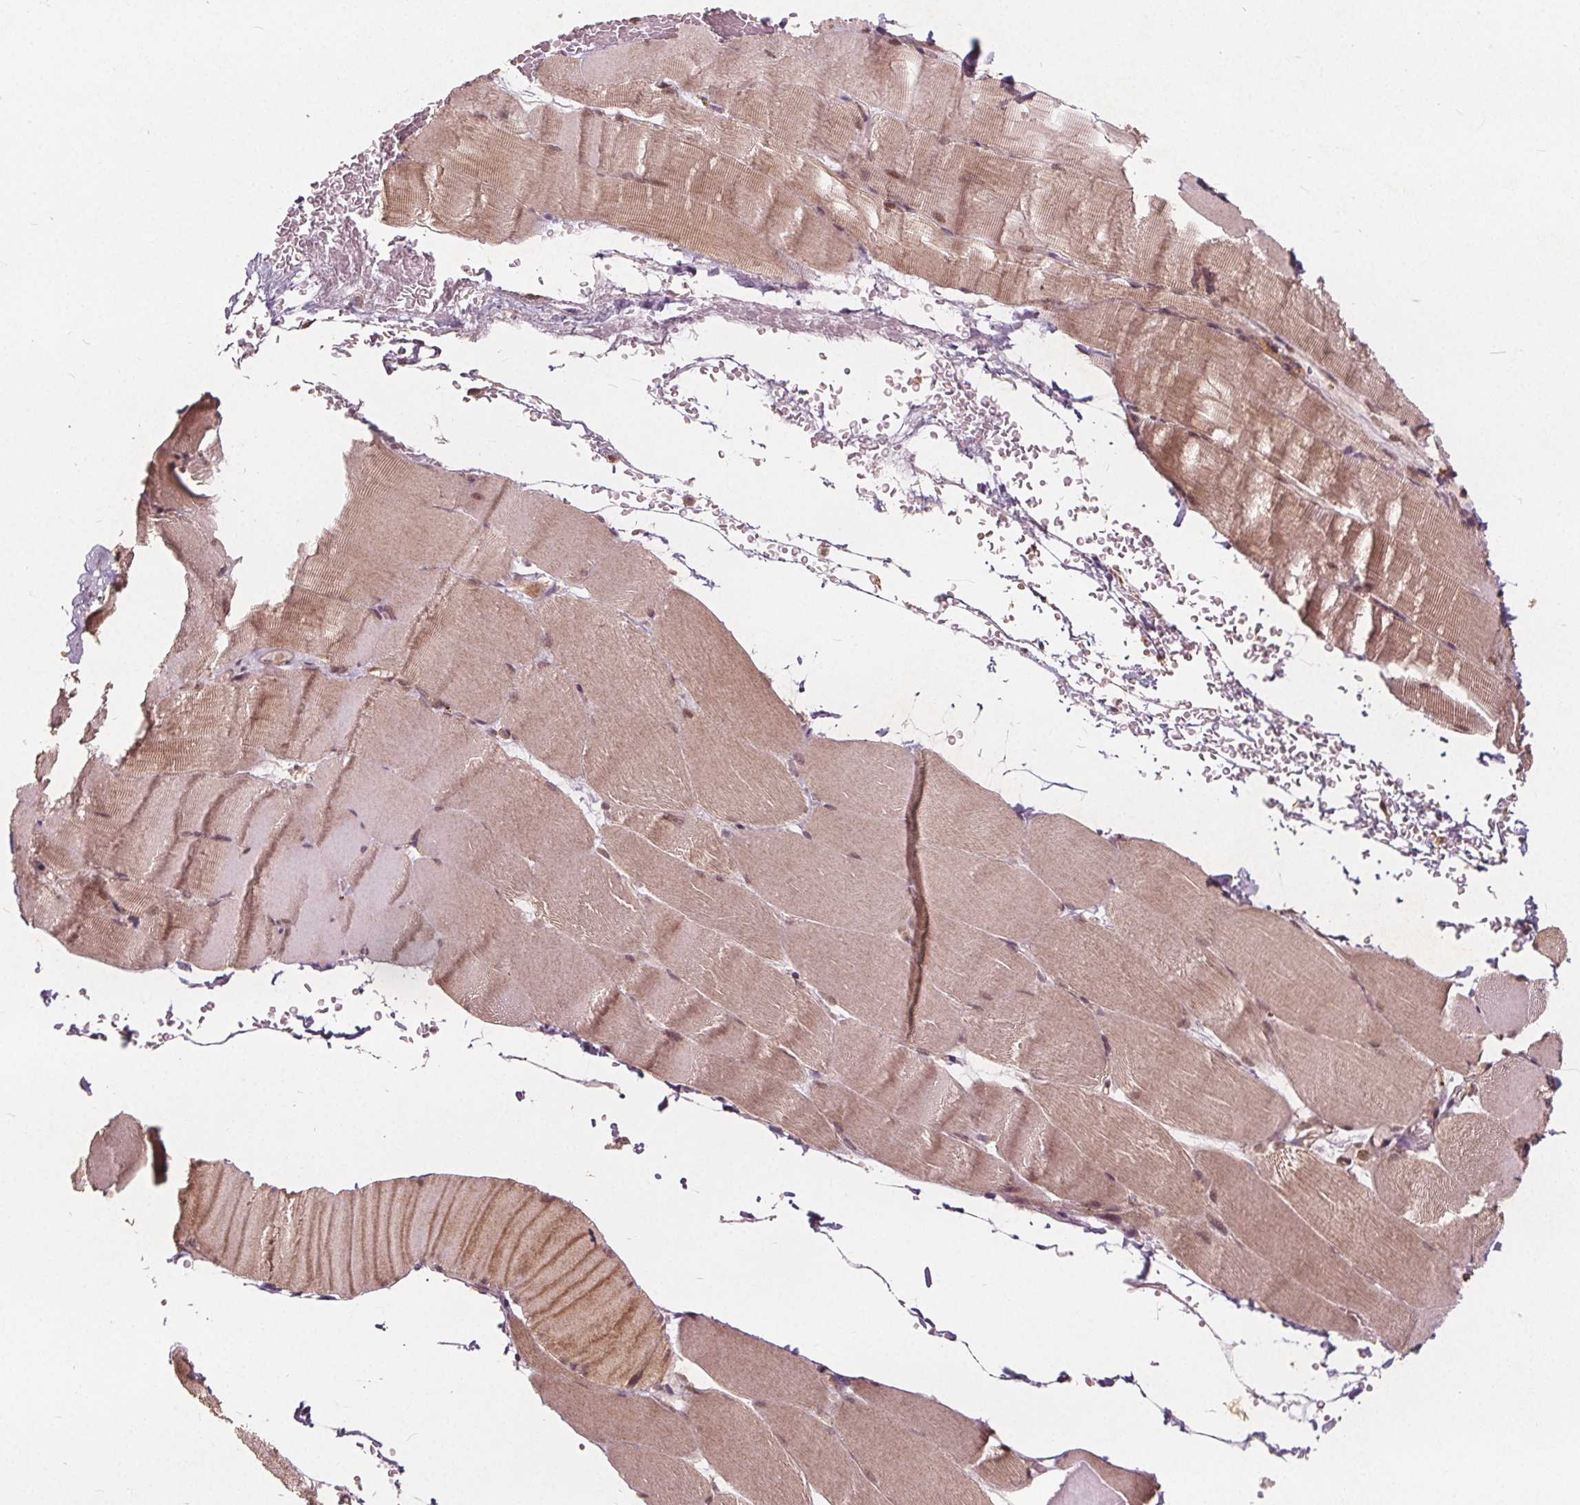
{"staining": {"intensity": "moderate", "quantity": "25%-75%", "location": "cytoplasmic/membranous"}, "tissue": "skeletal muscle", "cell_type": "Myocytes", "image_type": "normal", "snomed": [{"axis": "morphology", "description": "Normal tissue, NOS"}, {"axis": "topography", "description": "Skeletal muscle"}], "caption": "Immunohistochemical staining of unremarkable skeletal muscle displays medium levels of moderate cytoplasmic/membranous expression in about 25%-75% of myocytes.", "gene": "PPP1CB", "patient": {"sex": "female", "age": 37}}